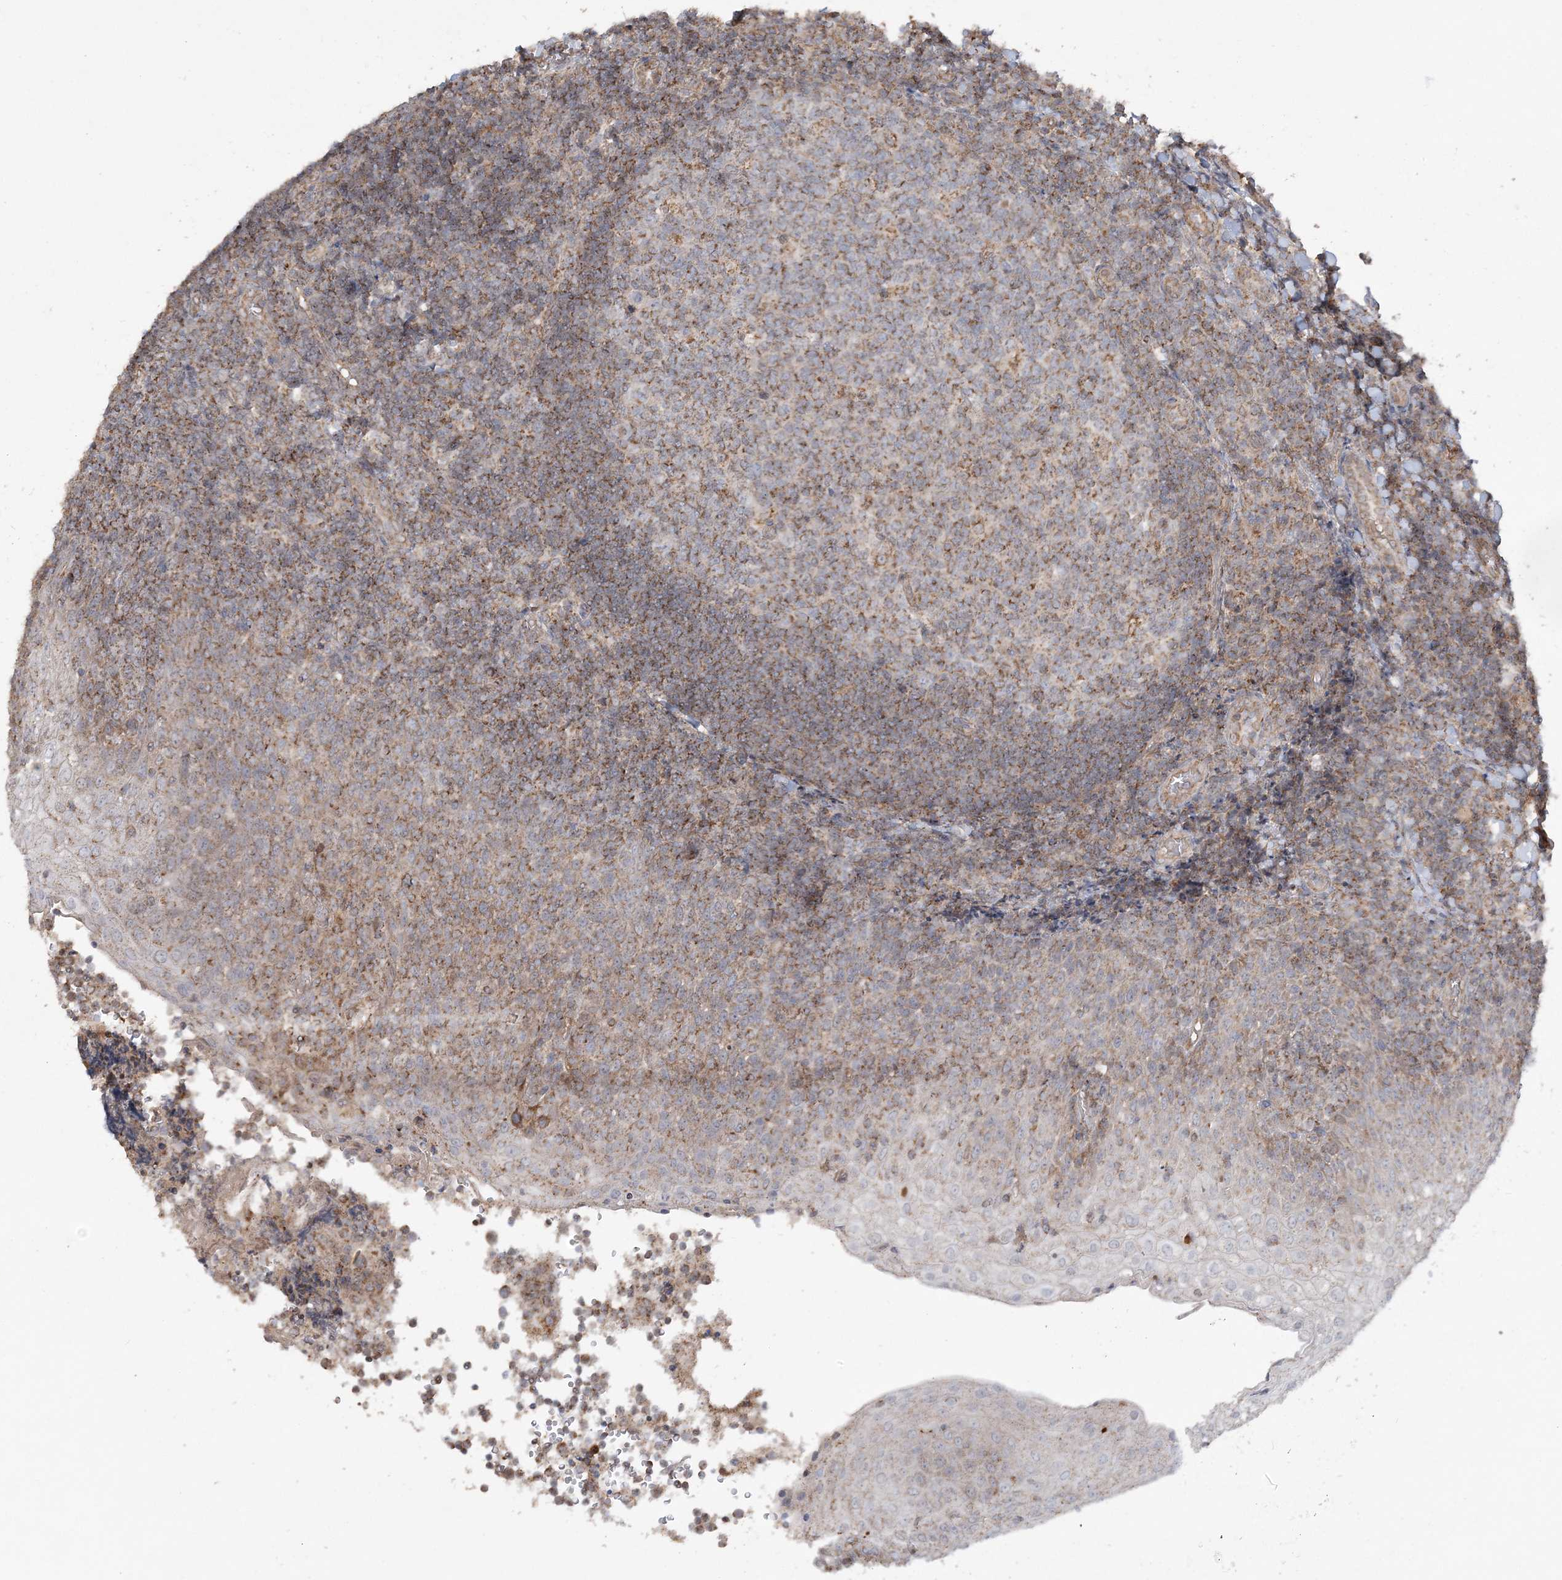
{"staining": {"intensity": "moderate", "quantity": "25%-75%", "location": "cytoplasmic/membranous"}, "tissue": "tonsil", "cell_type": "Germinal center cells", "image_type": "normal", "snomed": [{"axis": "morphology", "description": "Normal tissue, NOS"}, {"axis": "topography", "description": "Tonsil"}], "caption": "A high-resolution photomicrograph shows immunohistochemistry staining of unremarkable tonsil, which reveals moderate cytoplasmic/membranous staining in approximately 25%-75% of germinal center cells.", "gene": "SCLT1", "patient": {"sex": "female", "age": 19}}